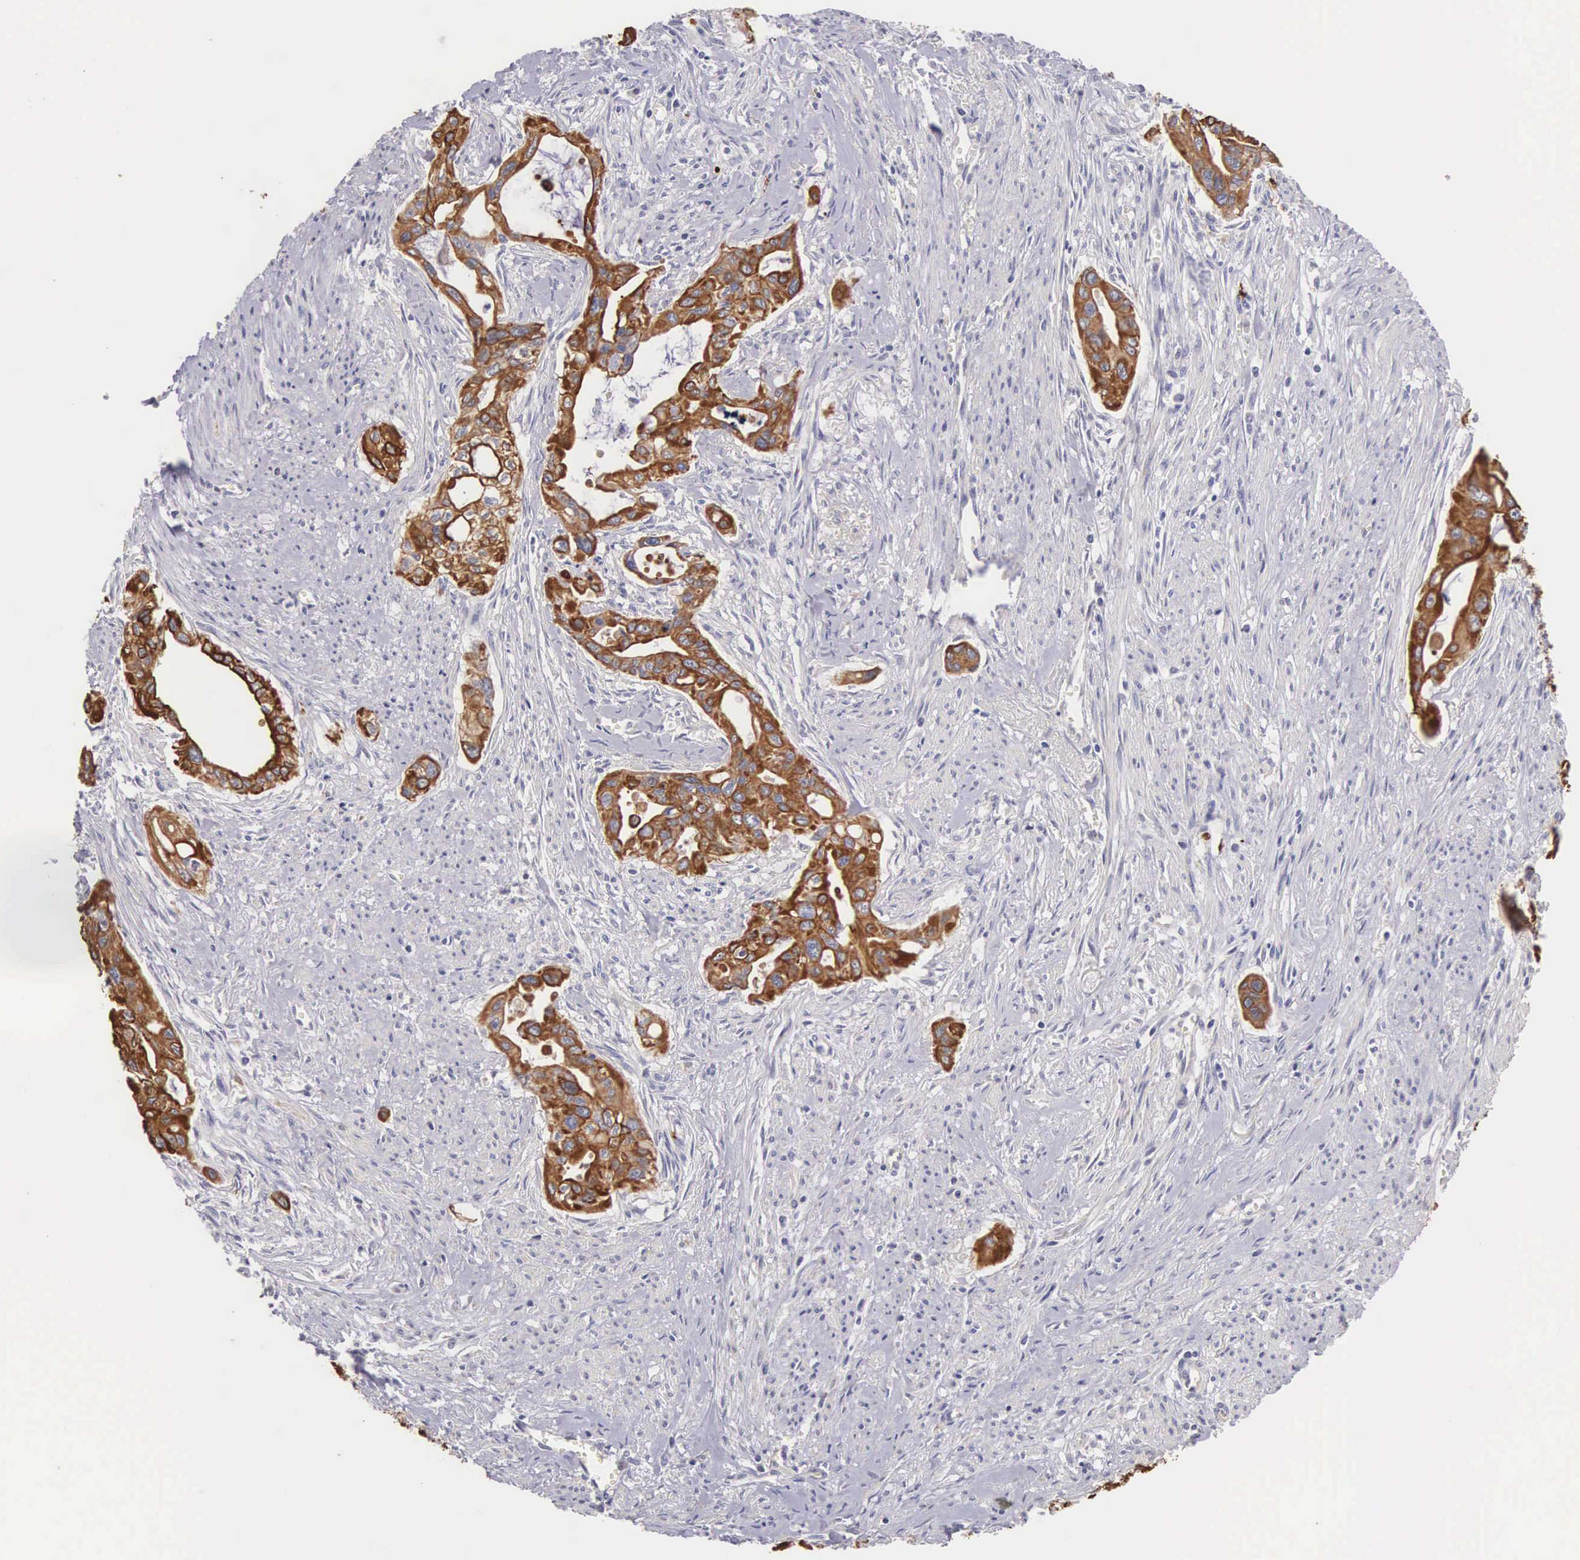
{"staining": {"intensity": "strong", "quantity": ">75%", "location": "cytoplasmic/membranous"}, "tissue": "pancreatic cancer", "cell_type": "Tumor cells", "image_type": "cancer", "snomed": [{"axis": "morphology", "description": "Adenocarcinoma, NOS"}, {"axis": "topography", "description": "Pancreas"}], "caption": "This image exhibits pancreatic adenocarcinoma stained with IHC to label a protein in brown. The cytoplasmic/membranous of tumor cells show strong positivity for the protein. Nuclei are counter-stained blue.", "gene": "PIR", "patient": {"sex": "male", "age": 77}}